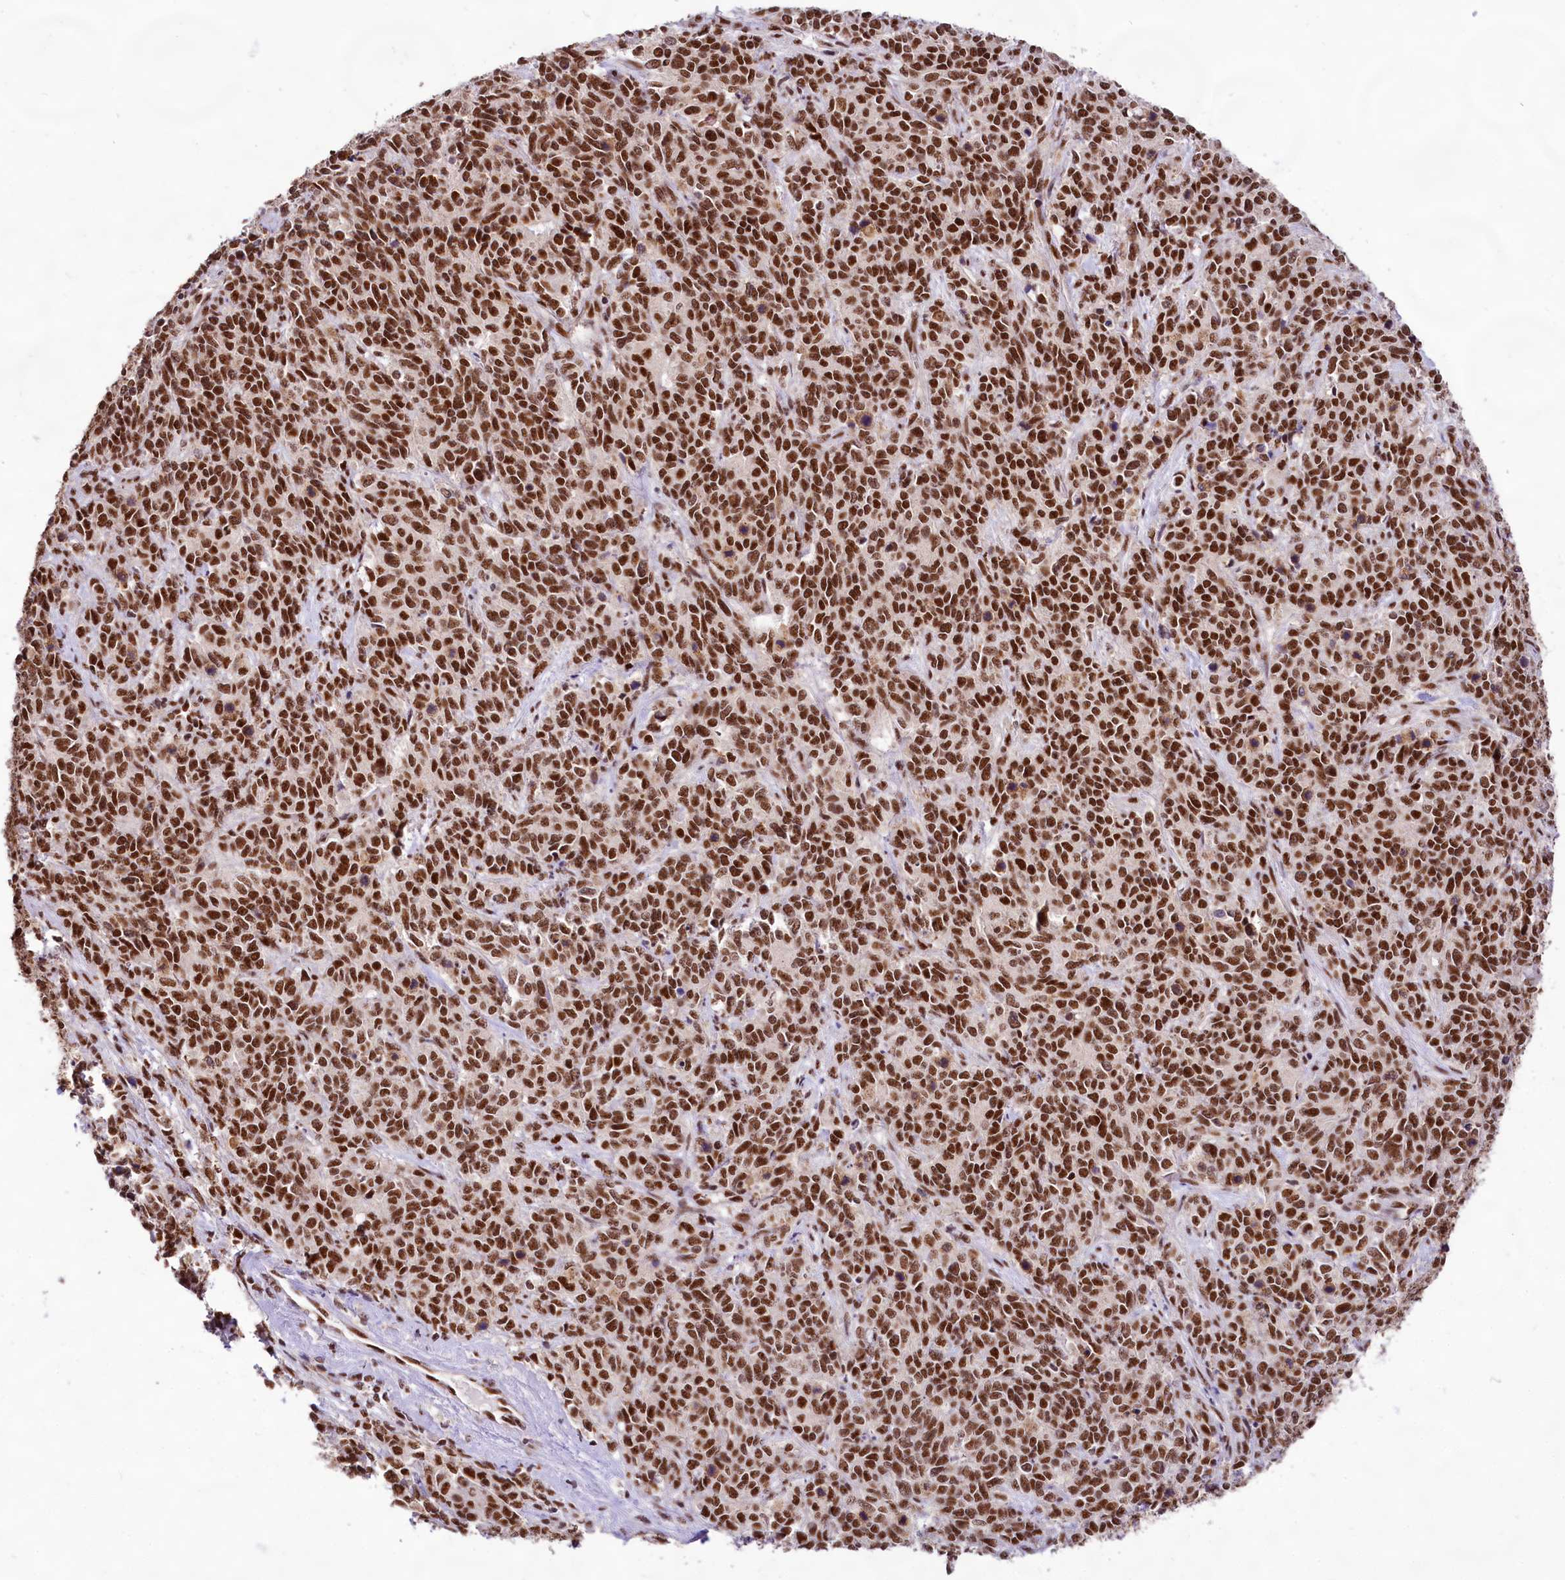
{"staining": {"intensity": "strong", "quantity": ">75%", "location": "nuclear"}, "tissue": "cervical cancer", "cell_type": "Tumor cells", "image_type": "cancer", "snomed": [{"axis": "morphology", "description": "Squamous cell carcinoma, NOS"}, {"axis": "topography", "description": "Cervix"}], "caption": "Strong nuclear protein expression is appreciated in about >75% of tumor cells in cervical squamous cell carcinoma.", "gene": "HIRA", "patient": {"sex": "female", "age": 60}}